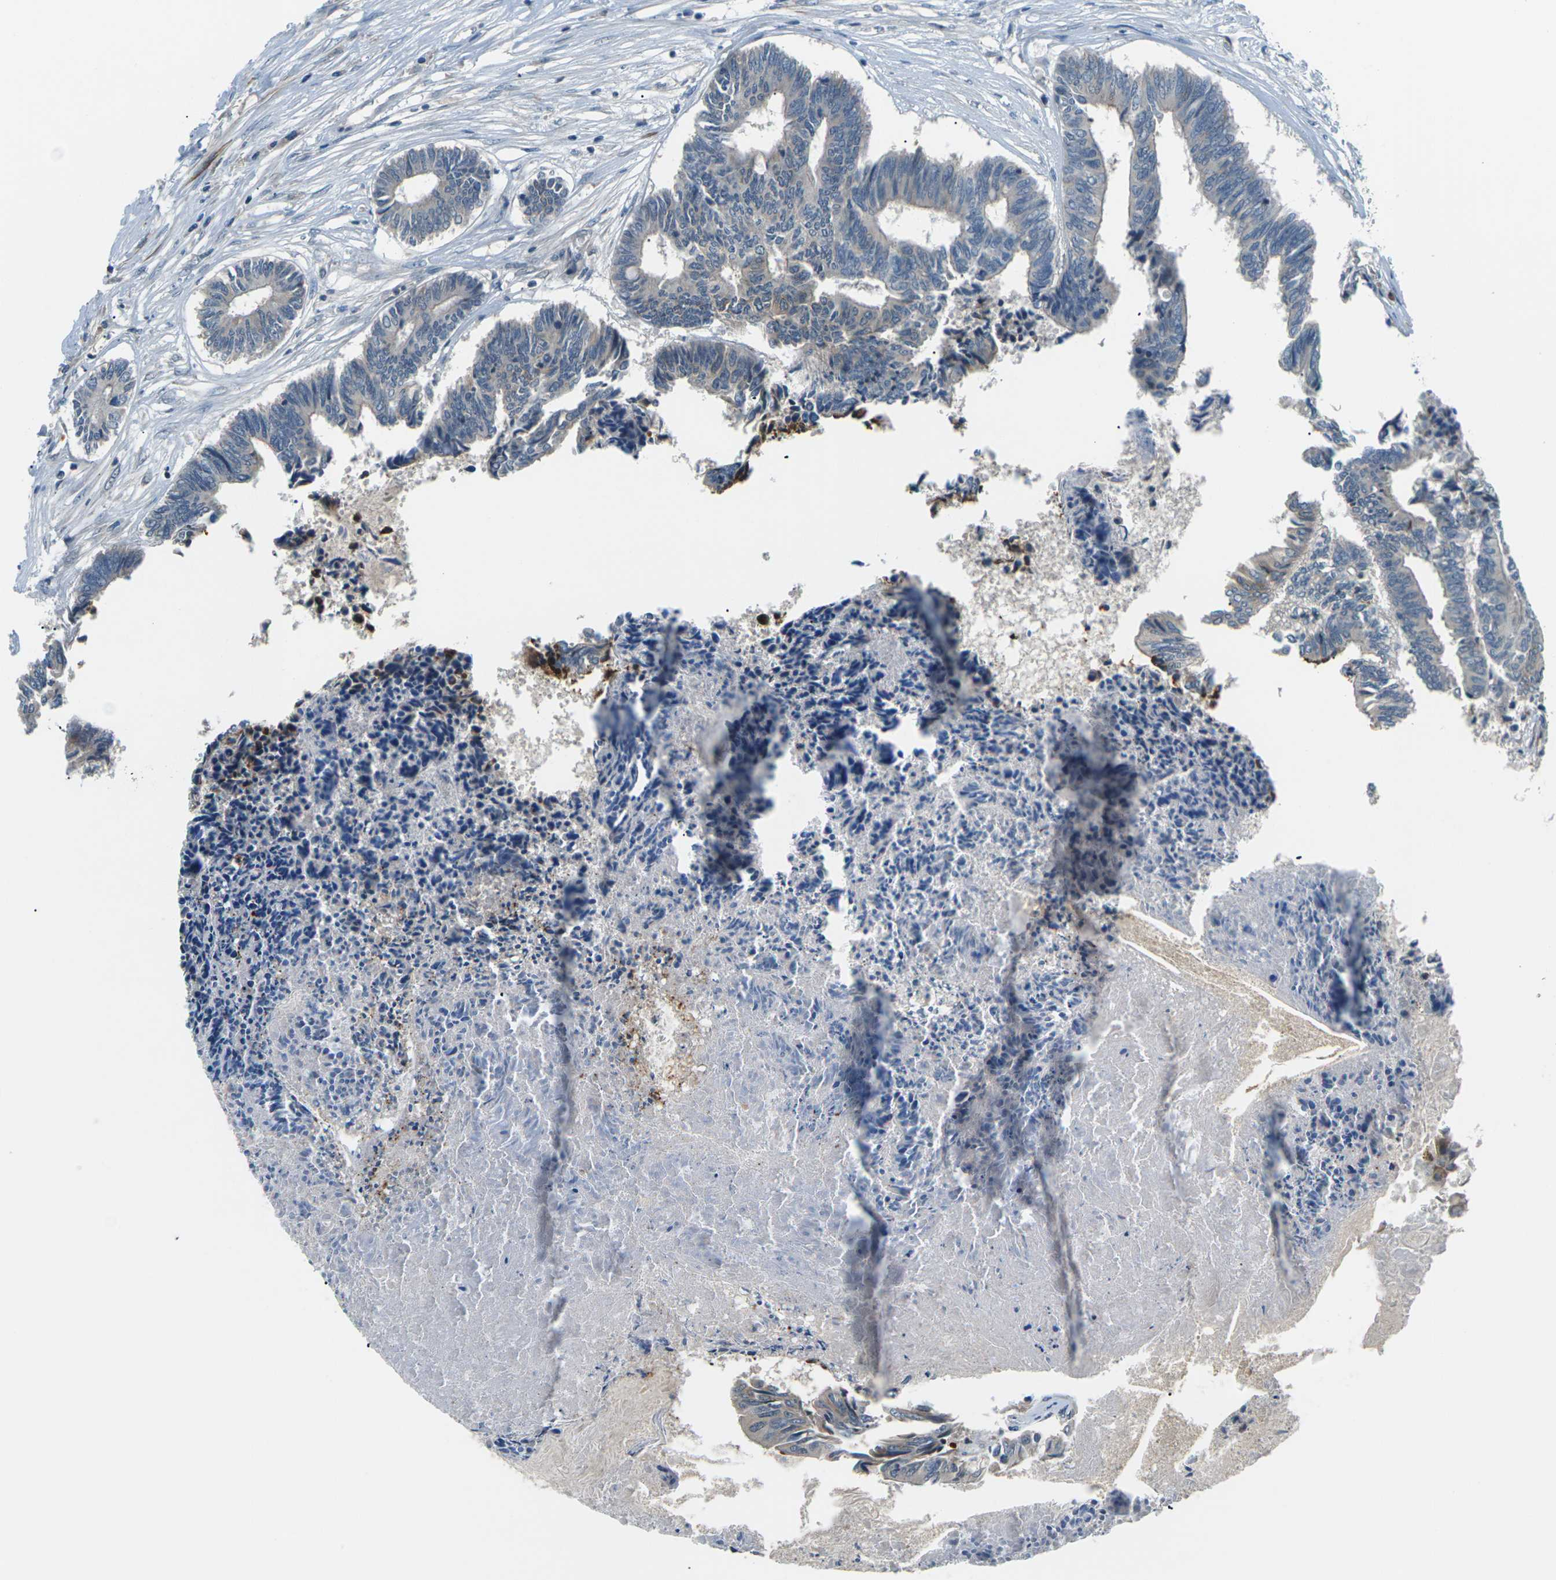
{"staining": {"intensity": "negative", "quantity": "none", "location": "none"}, "tissue": "colorectal cancer", "cell_type": "Tumor cells", "image_type": "cancer", "snomed": [{"axis": "morphology", "description": "Adenocarcinoma, NOS"}, {"axis": "topography", "description": "Rectum"}], "caption": "There is no significant staining in tumor cells of colorectal cancer.", "gene": "SLC13A3", "patient": {"sex": "male", "age": 63}}